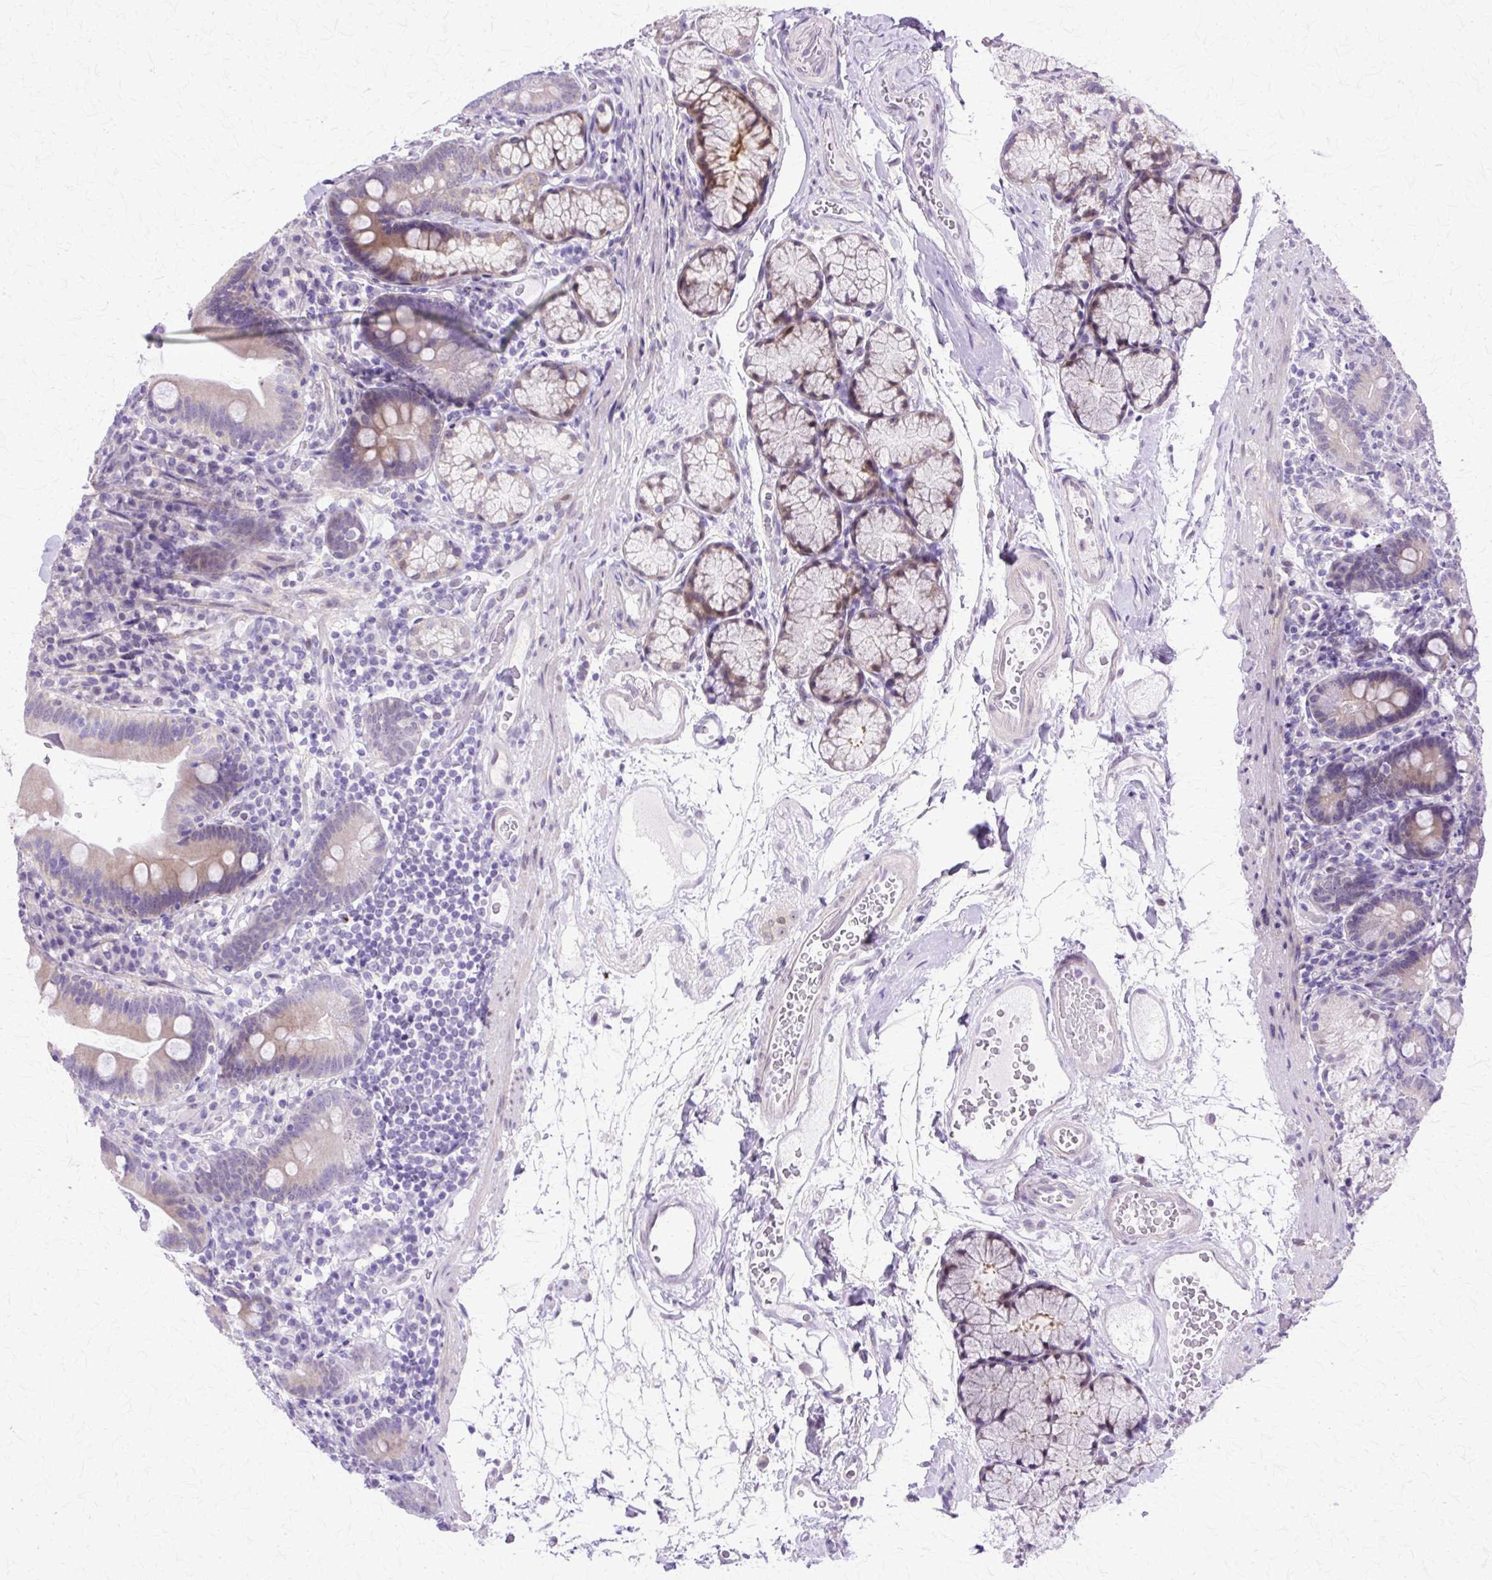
{"staining": {"intensity": "moderate", "quantity": "<25%", "location": "cytoplasmic/membranous"}, "tissue": "duodenum", "cell_type": "Glandular cells", "image_type": "normal", "snomed": [{"axis": "morphology", "description": "Normal tissue, NOS"}, {"axis": "topography", "description": "Duodenum"}], "caption": "Normal duodenum demonstrates moderate cytoplasmic/membranous staining in approximately <25% of glandular cells, visualized by immunohistochemistry. Ihc stains the protein of interest in brown and the nuclei are stained blue.", "gene": "HSPA1A", "patient": {"sex": "female", "age": 67}}